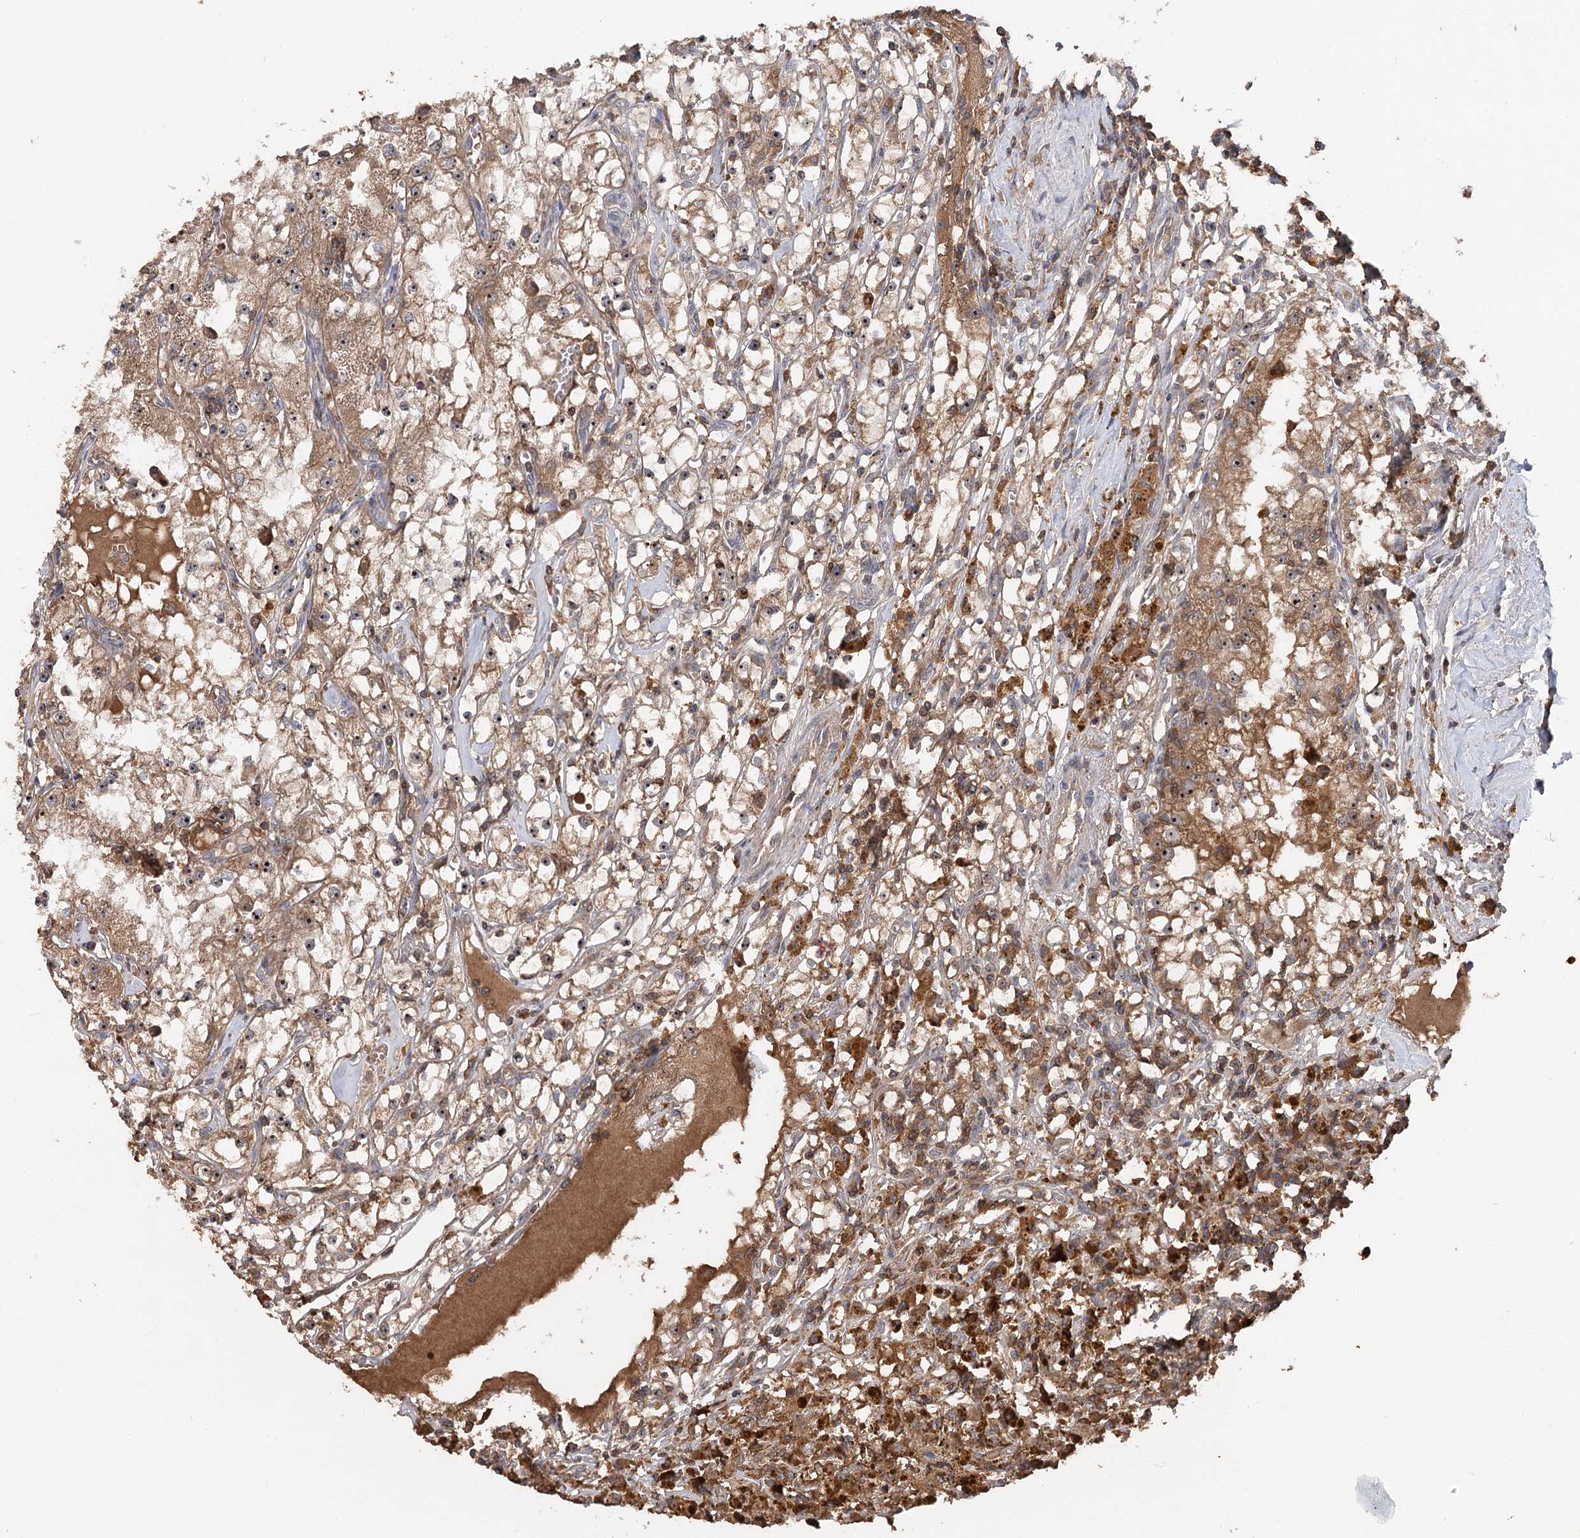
{"staining": {"intensity": "moderate", "quantity": ">75%", "location": "cytoplasmic/membranous,nuclear"}, "tissue": "renal cancer", "cell_type": "Tumor cells", "image_type": "cancer", "snomed": [{"axis": "morphology", "description": "Adenocarcinoma, NOS"}, {"axis": "topography", "description": "Kidney"}], "caption": "This image exhibits immunohistochemistry staining of human adenocarcinoma (renal), with medium moderate cytoplasmic/membranous and nuclear expression in about >75% of tumor cells.", "gene": "FAM53B", "patient": {"sex": "male", "age": 56}}